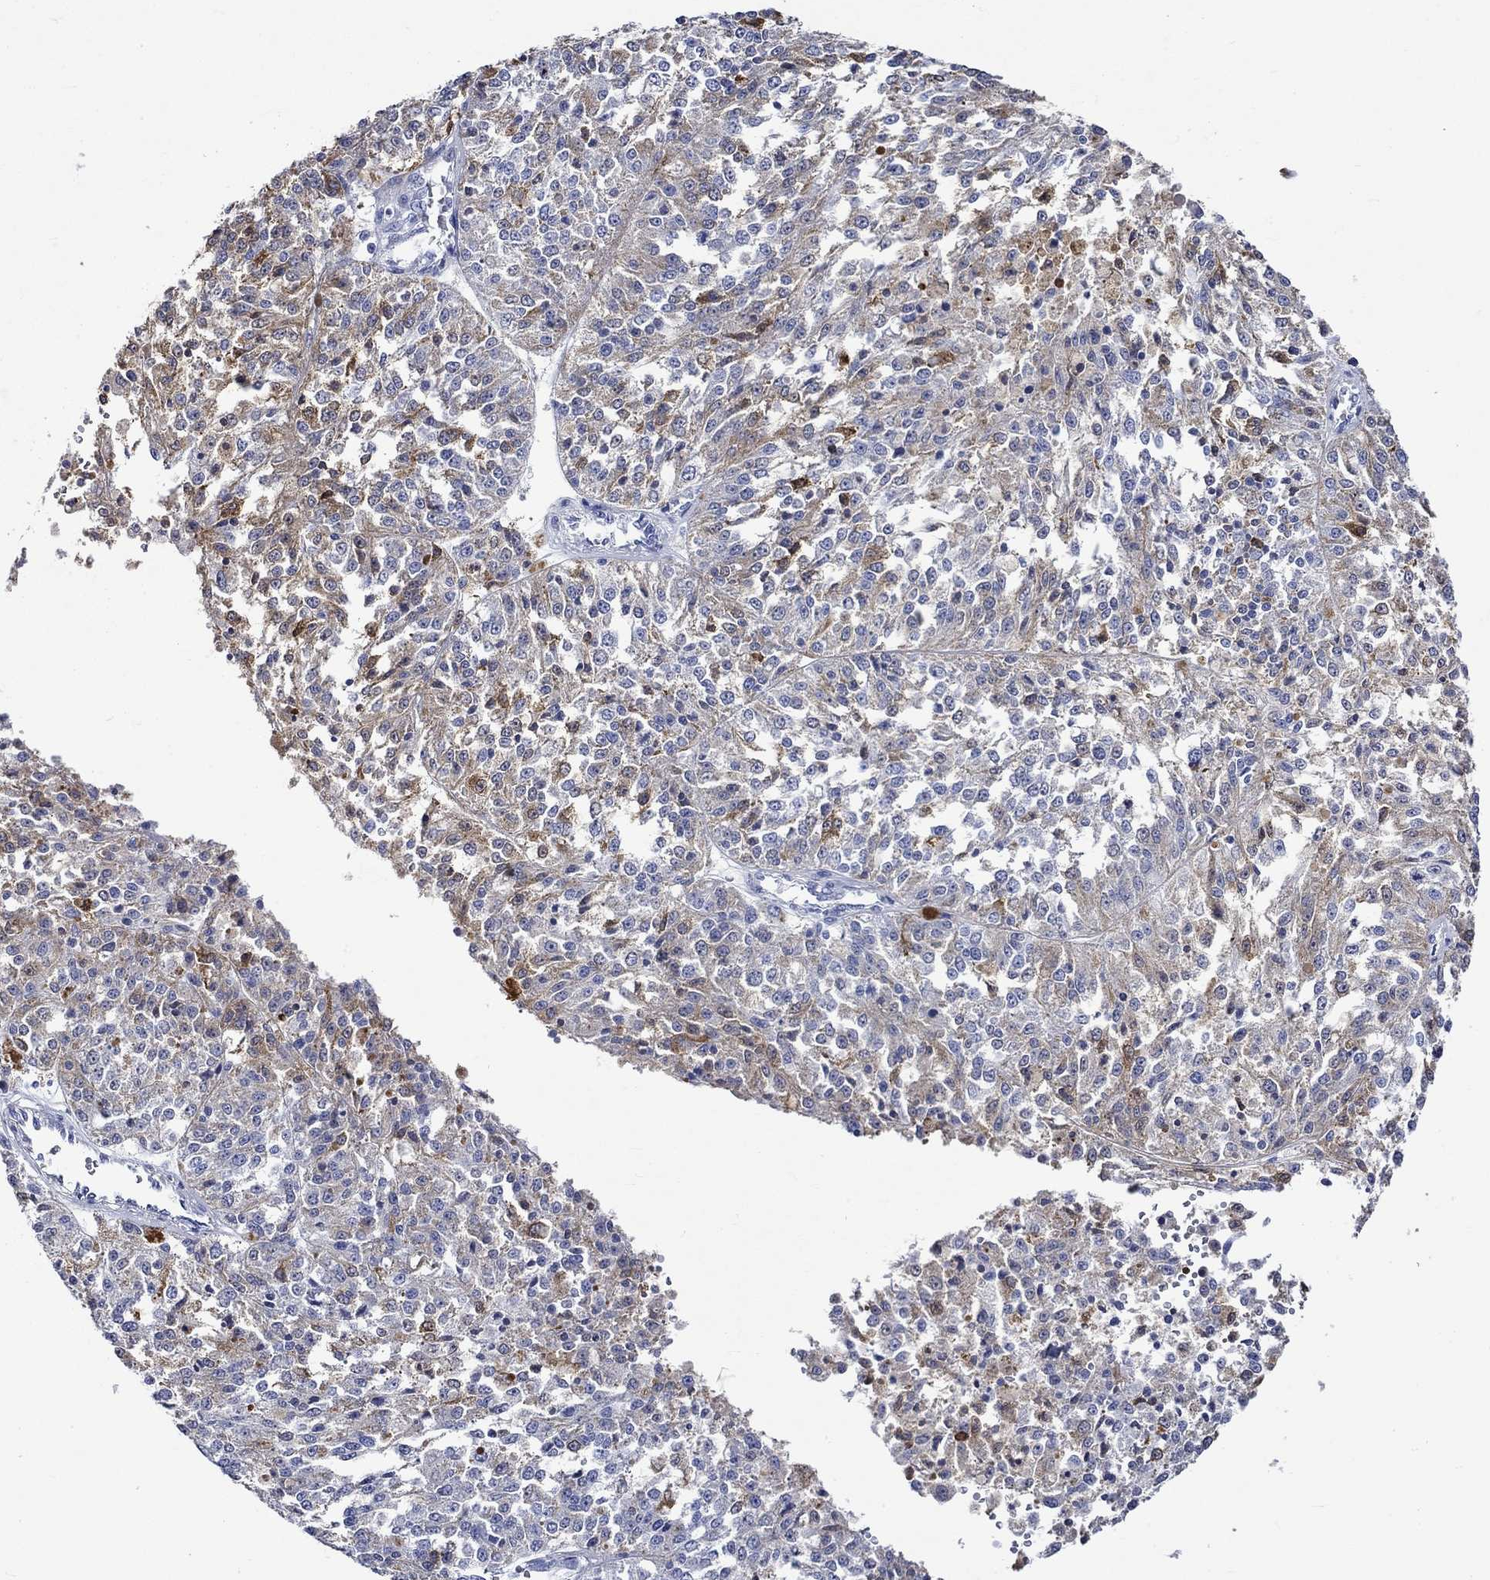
{"staining": {"intensity": "strong", "quantity": "25%-75%", "location": "cytoplasmic/membranous"}, "tissue": "melanoma", "cell_type": "Tumor cells", "image_type": "cancer", "snomed": [{"axis": "morphology", "description": "Malignant melanoma, Metastatic site"}, {"axis": "topography", "description": "Lymph node"}], "caption": "Melanoma stained with a protein marker shows strong staining in tumor cells.", "gene": "CRYAB", "patient": {"sex": "female", "age": 64}}